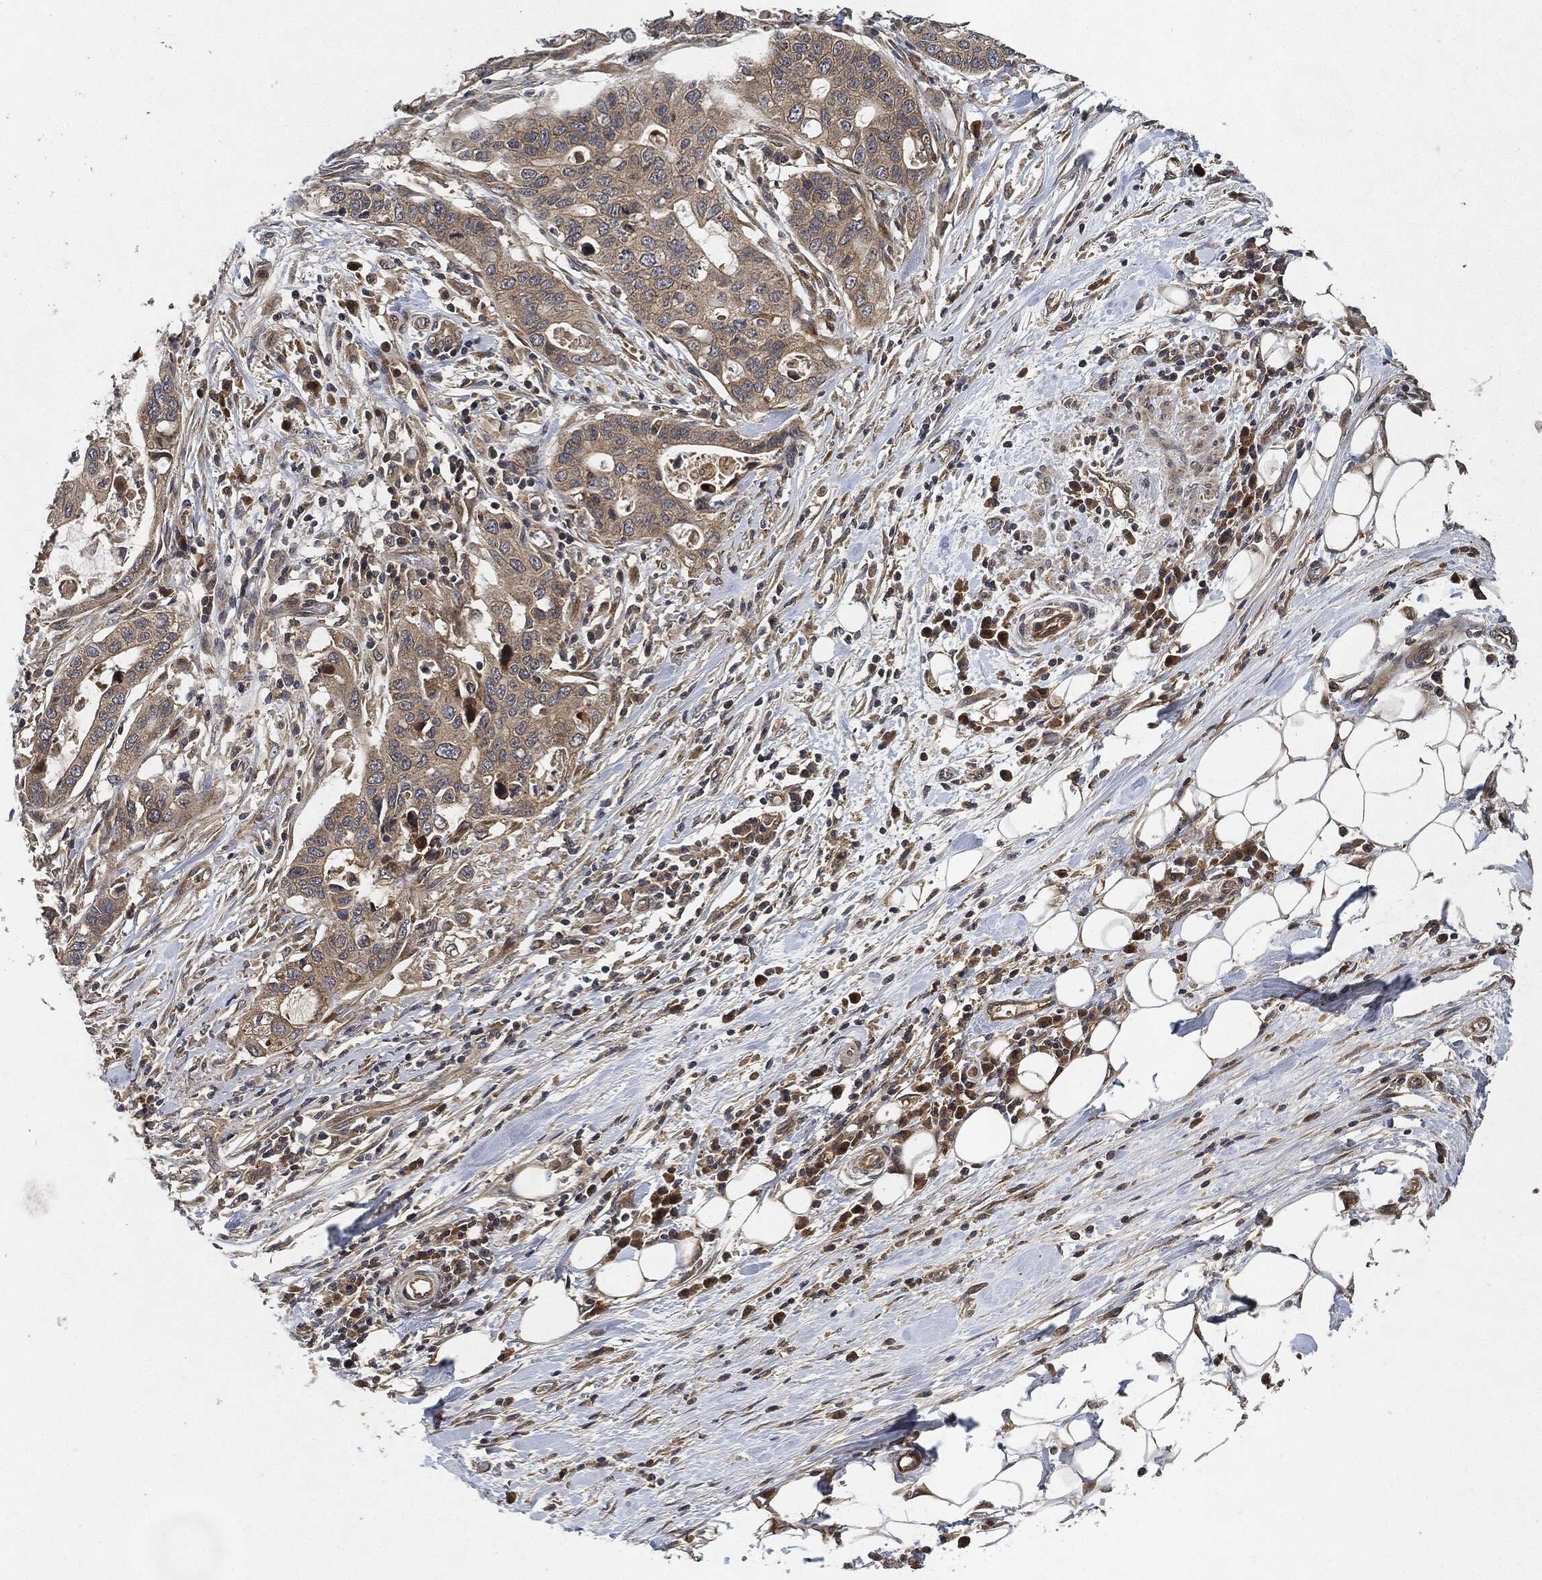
{"staining": {"intensity": "weak", "quantity": ">75%", "location": "cytoplasmic/membranous"}, "tissue": "stomach cancer", "cell_type": "Tumor cells", "image_type": "cancer", "snomed": [{"axis": "morphology", "description": "Adenocarcinoma, NOS"}, {"axis": "topography", "description": "Stomach"}], "caption": "Stomach adenocarcinoma stained for a protein (brown) demonstrates weak cytoplasmic/membranous positive expression in approximately >75% of tumor cells.", "gene": "MLST8", "patient": {"sex": "male", "age": 54}}